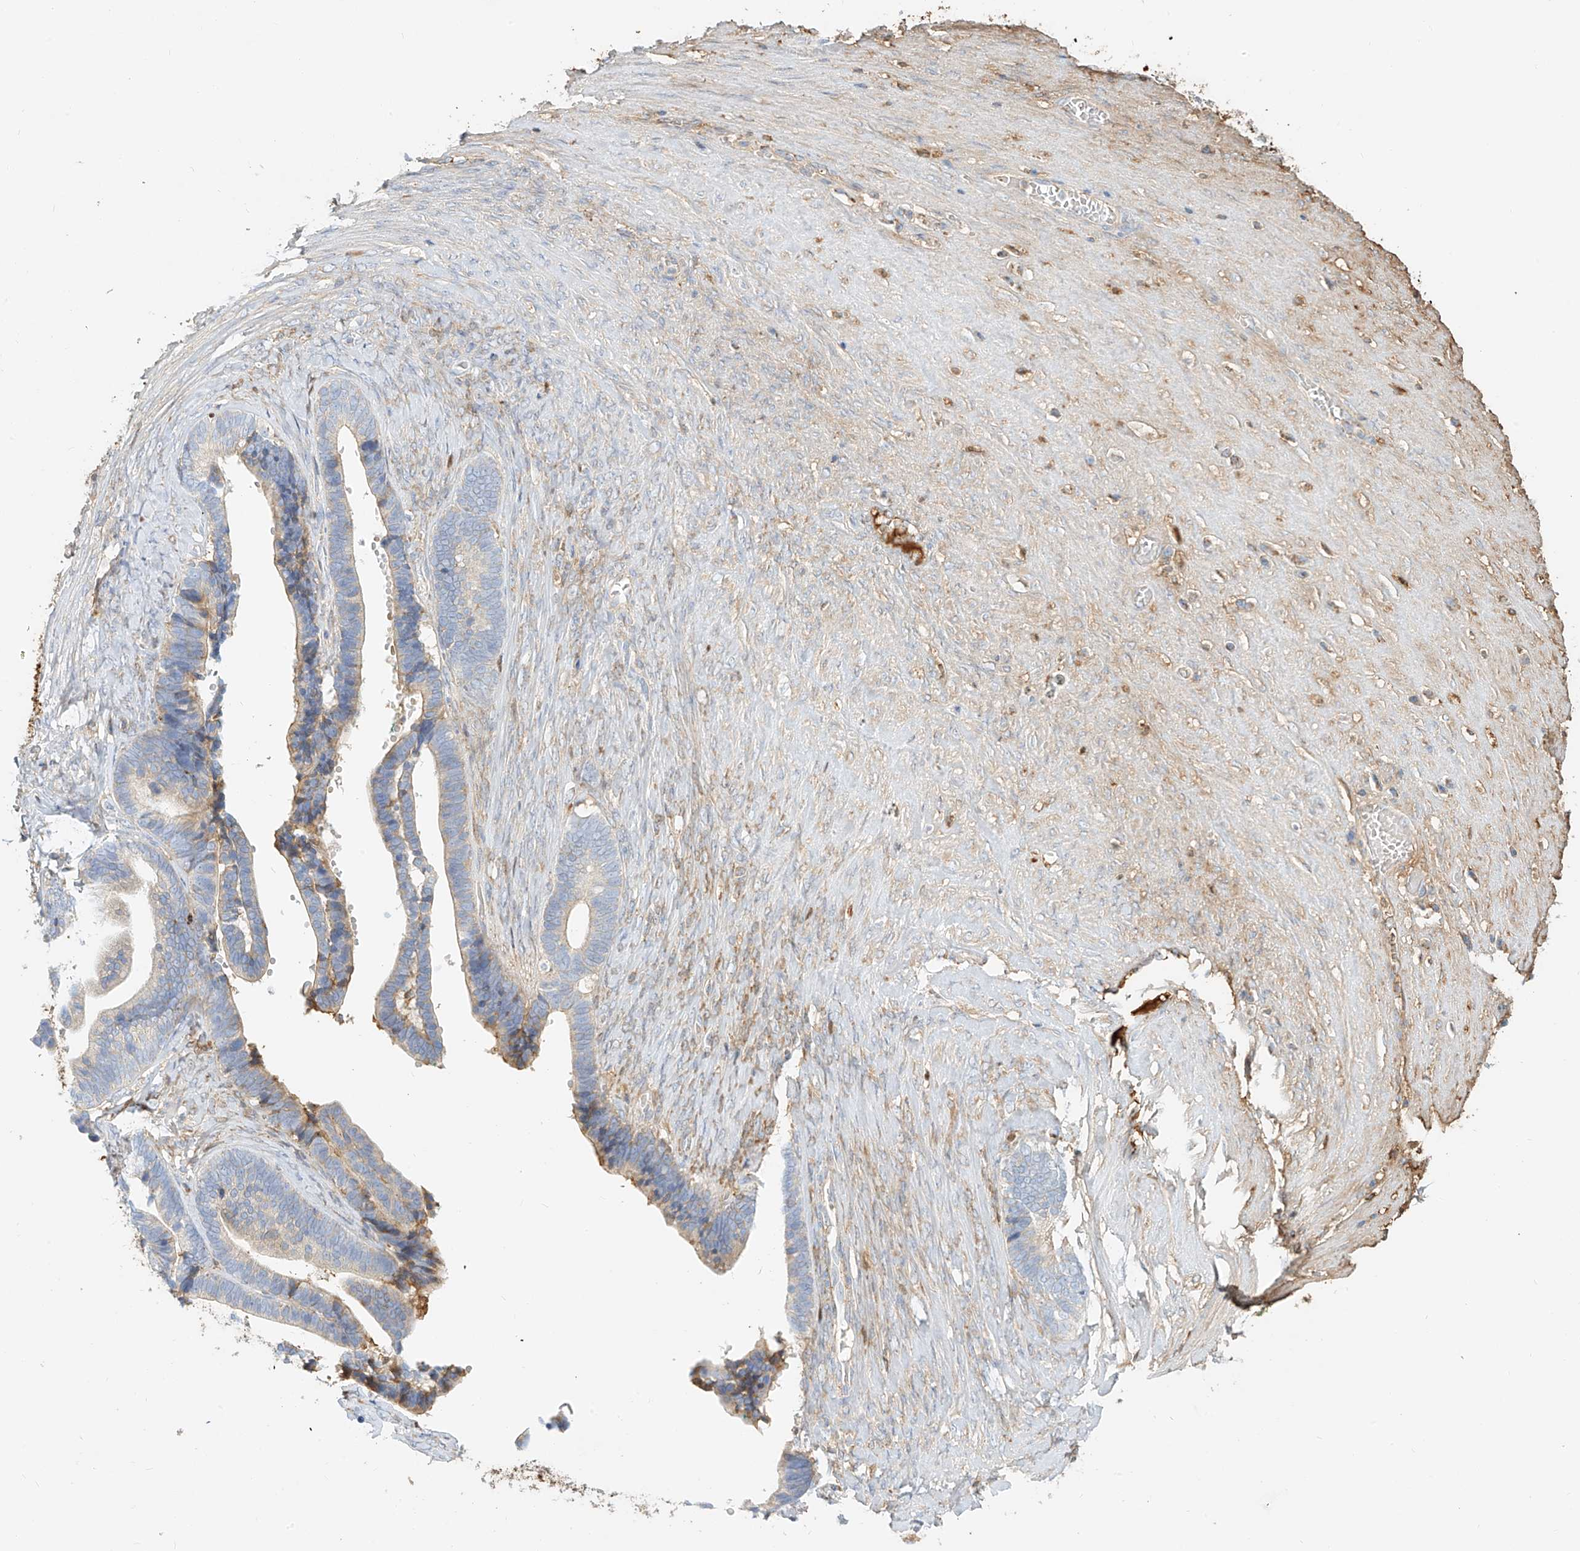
{"staining": {"intensity": "moderate", "quantity": "<25%", "location": "cytoplasmic/membranous"}, "tissue": "ovarian cancer", "cell_type": "Tumor cells", "image_type": "cancer", "snomed": [{"axis": "morphology", "description": "Cystadenocarcinoma, serous, NOS"}, {"axis": "topography", "description": "Ovary"}], "caption": "Brown immunohistochemical staining in ovarian cancer (serous cystadenocarcinoma) demonstrates moderate cytoplasmic/membranous staining in approximately <25% of tumor cells. The staining was performed using DAB, with brown indicating positive protein expression. Nuclei are stained blue with hematoxylin.", "gene": "OCSTAMP", "patient": {"sex": "female", "age": 56}}